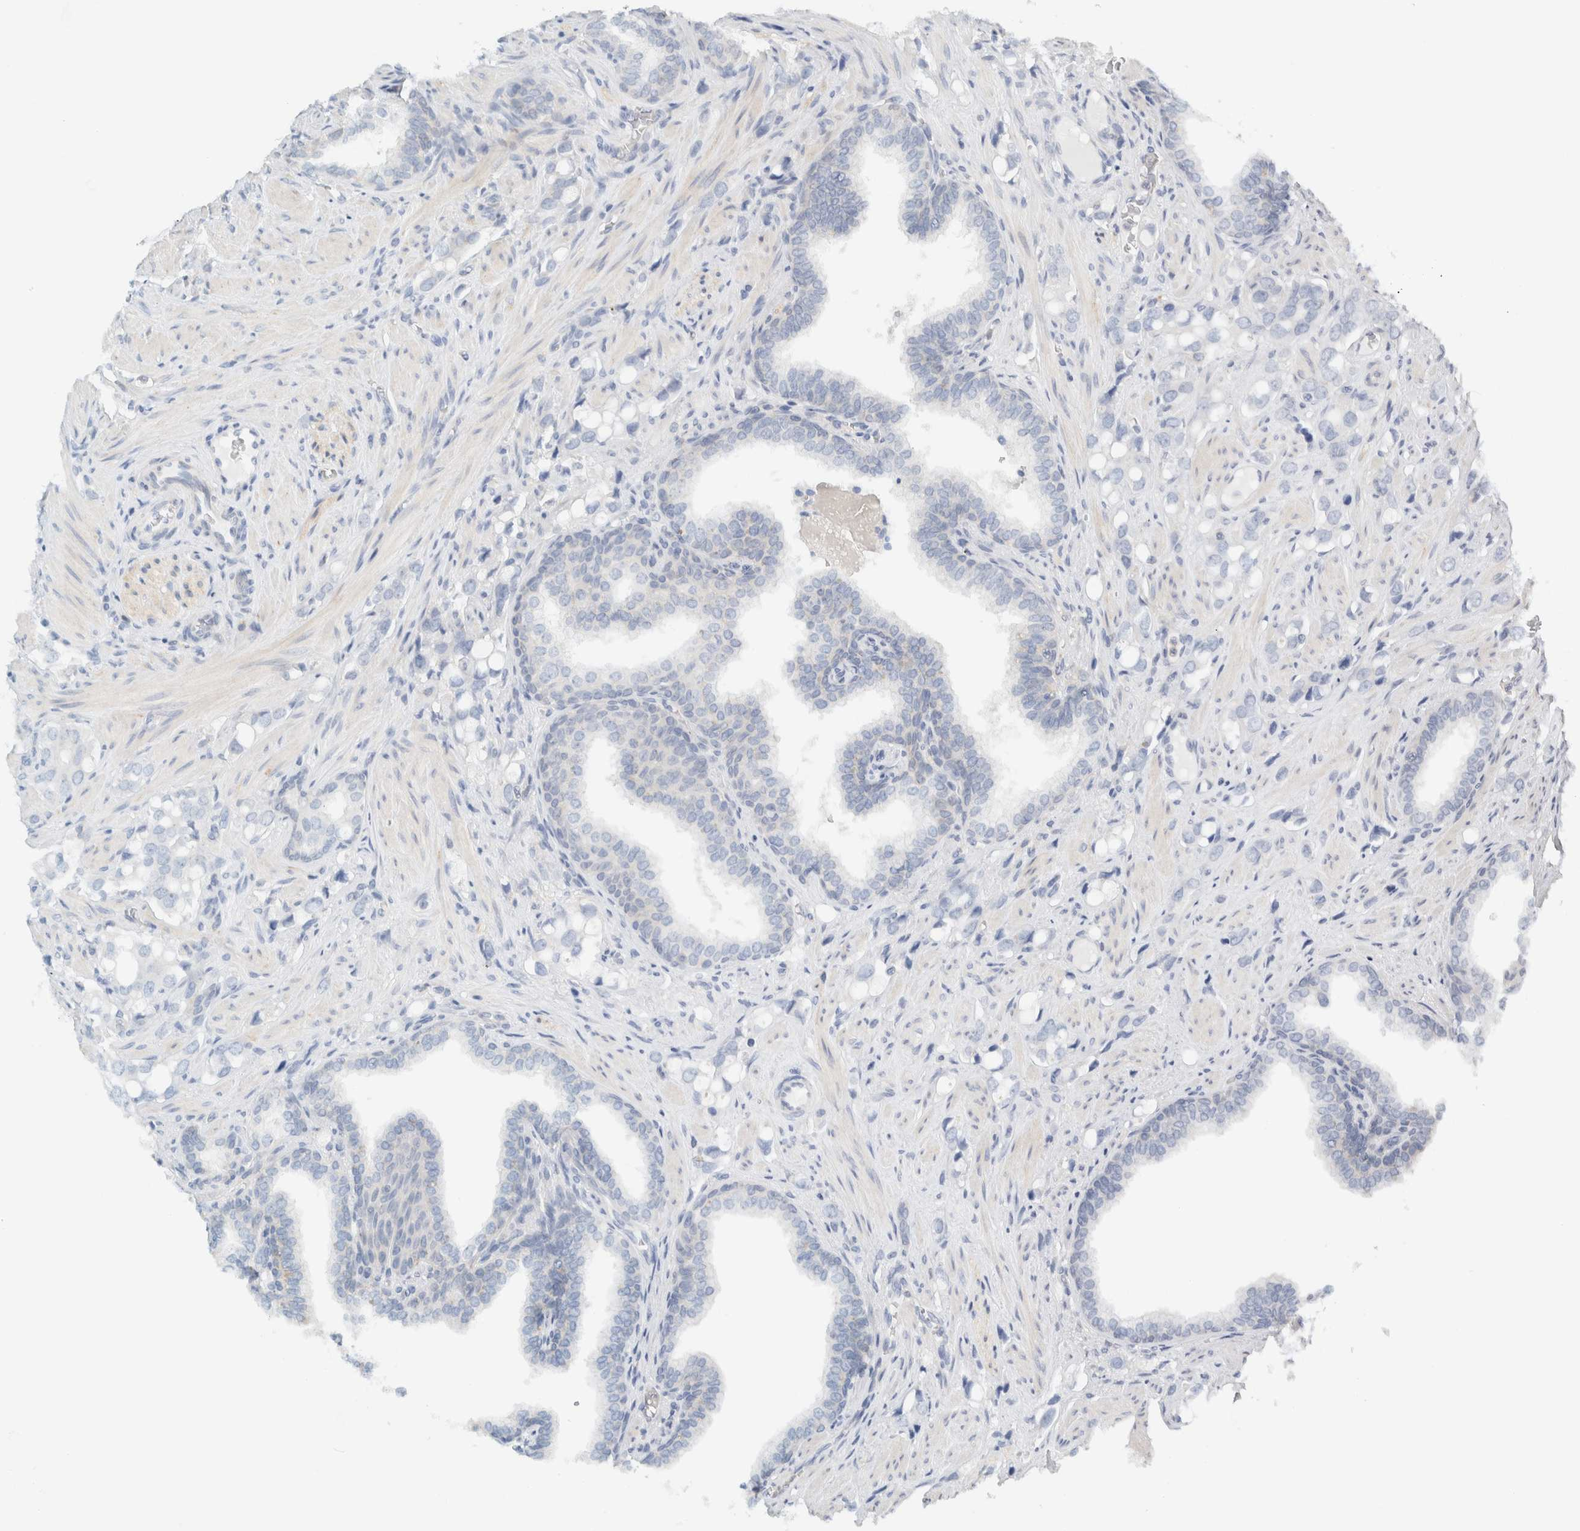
{"staining": {"intensity": "negative", "quantity": "none", "location": "none"}, "tissue": "prostate cancer", "cell_type": "Tumor cells", "image_type": "cancer", "snomed": [{"axis": "morphology", "description": "Adenocarcinoma, High grade"}, {"axis": "topography", "description": "Prostate"}], "caption": "High-grade adenocarcinoma (prostate) was stained to show a protein in brown. There is no significant positivity in tumor cells.", "gene": "NDE1", "patient": {"sex": "male", "age": 52}}